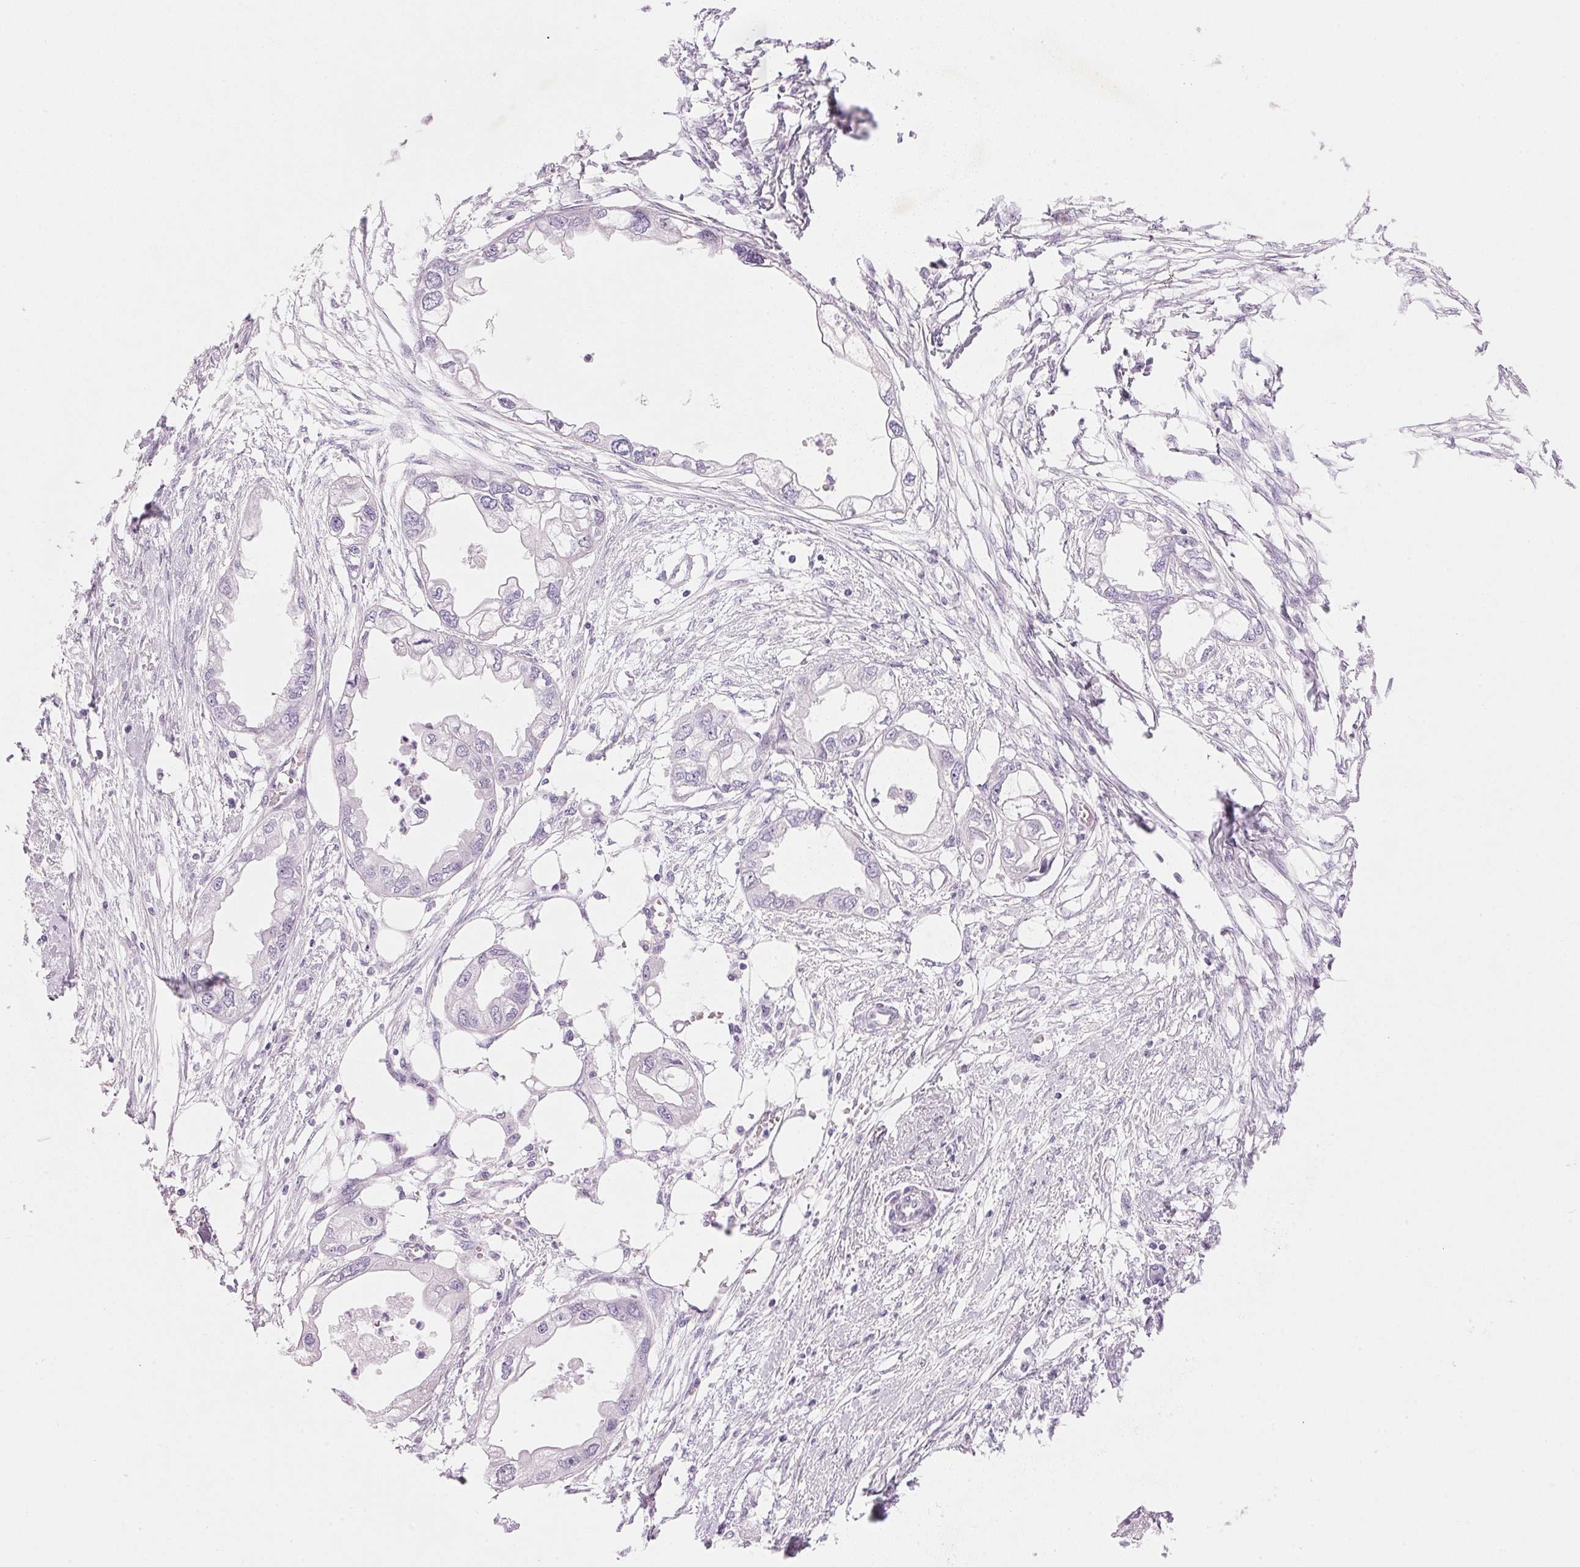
{"staining": {"intensity": "negative", "quantity": "none", "location": "none"}, "tissue": "endometrial cancer", "cell_type": "Tumor cells", "image_type": "cancer", "snomed": [{"axis": "morphology", "description": "Adenocarcinoma, NOS"}, {"axis": "morphology", "description": "Adenocarcinoma, metastatic, NOS"}, {"axis": "topography", "description": "Adipose tissue"}, {"axis": "topography", "description": "Endometrium"}], "caption": "A photomicrograph of human metastatic adenocarcinoma (endometrial) is negative for staining in tumor cells.", "gene": "CYP11B1", "patient": {"sex": "female", "age": 67}}